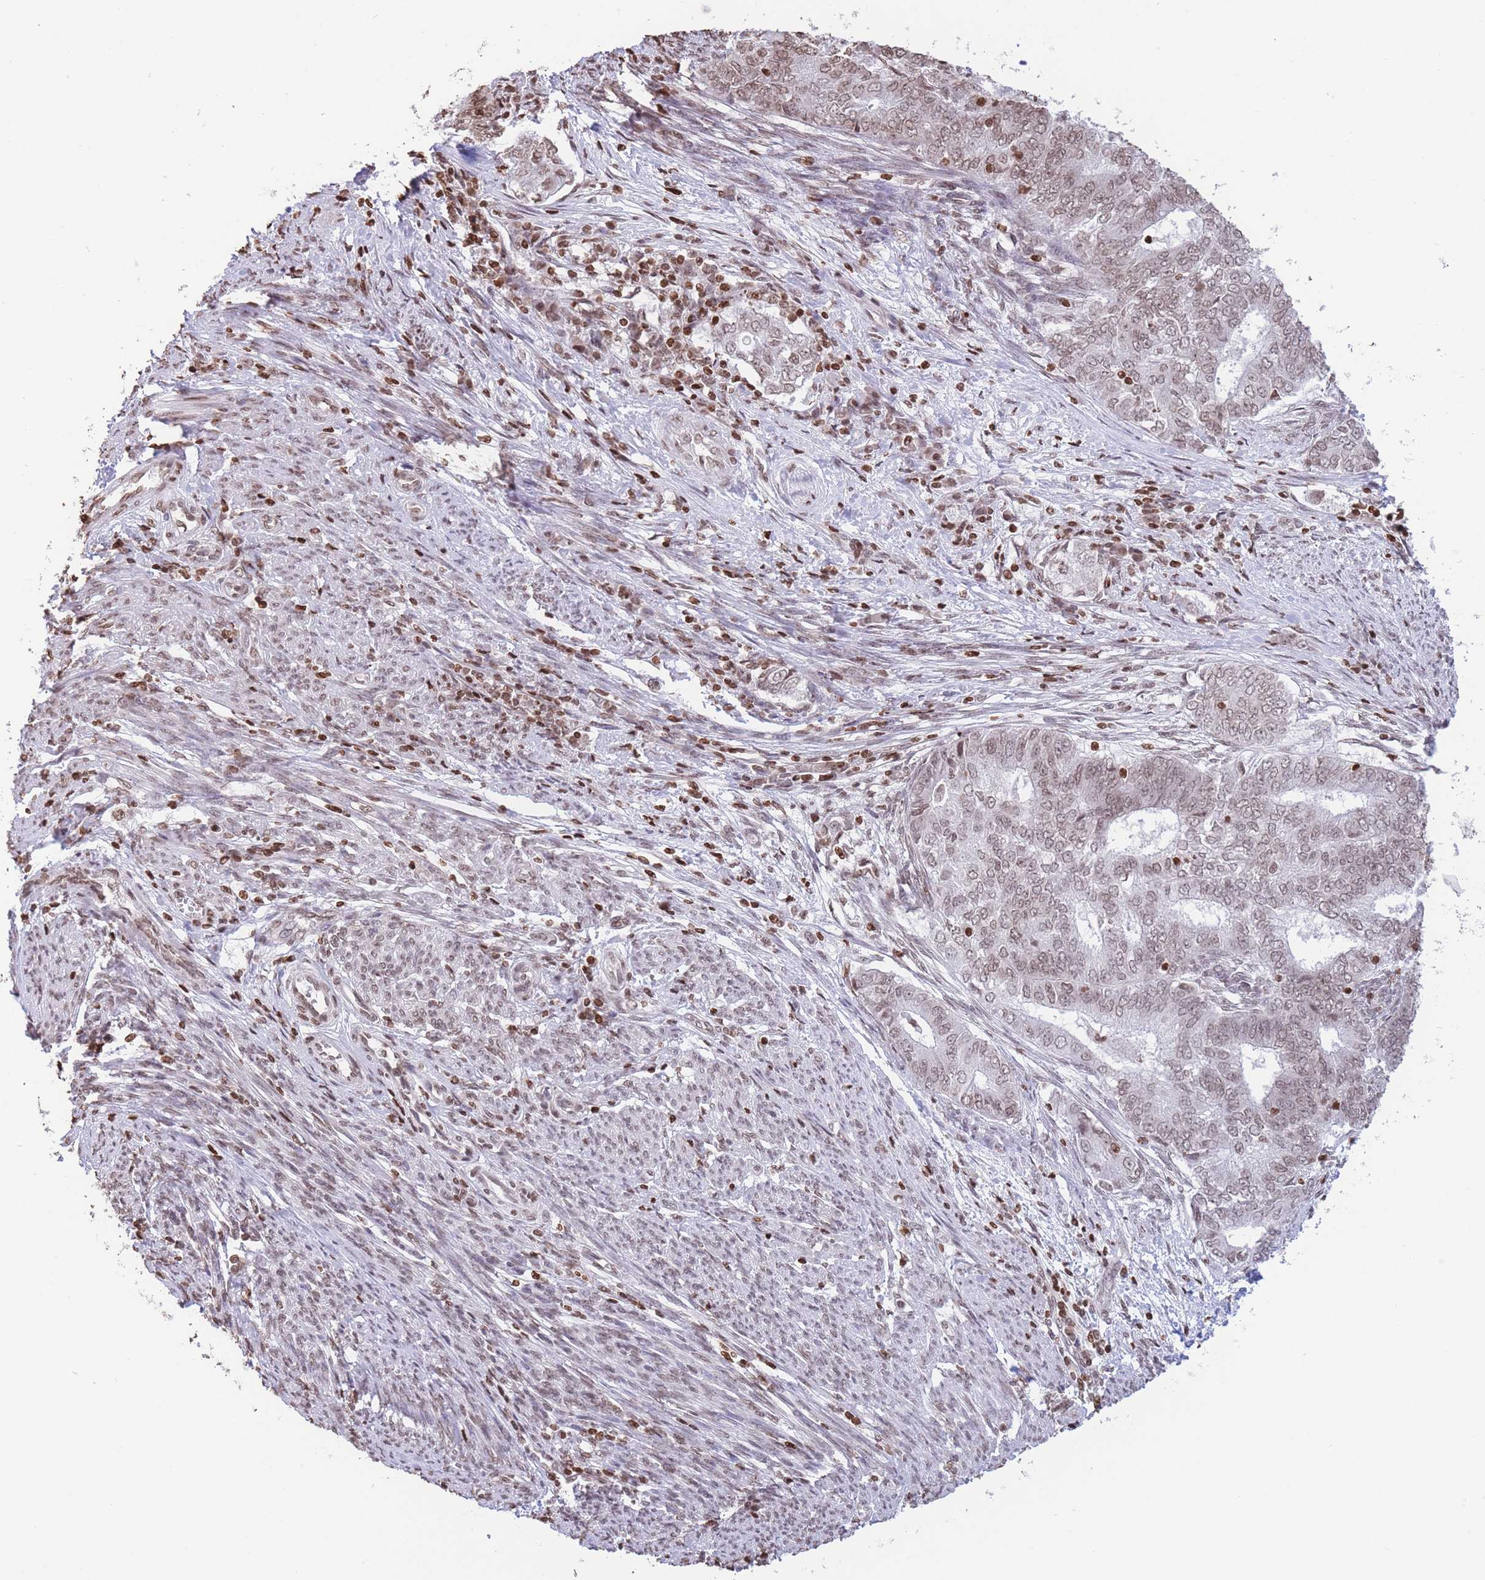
{"staining": {"intensity": "moderate", "quantity": ">75%", "location": "nuclear"}, "tissue": "endometrial cancer", "cell_type": "Tumor cells", "image_type": "cancer", "snomed": [{"axis": "morphology", "description": "Adenocarcinoma, NOS"}, {"axis": "topography", "description": "Endometrium"}], "caption": "Moderate nuclear positivity is seen in approximately >75% of tumor cells in endometrial cancer (adenocarcinoma).", "gene": "H2BC11", "patient": {"sex": "female", "age": 62}}